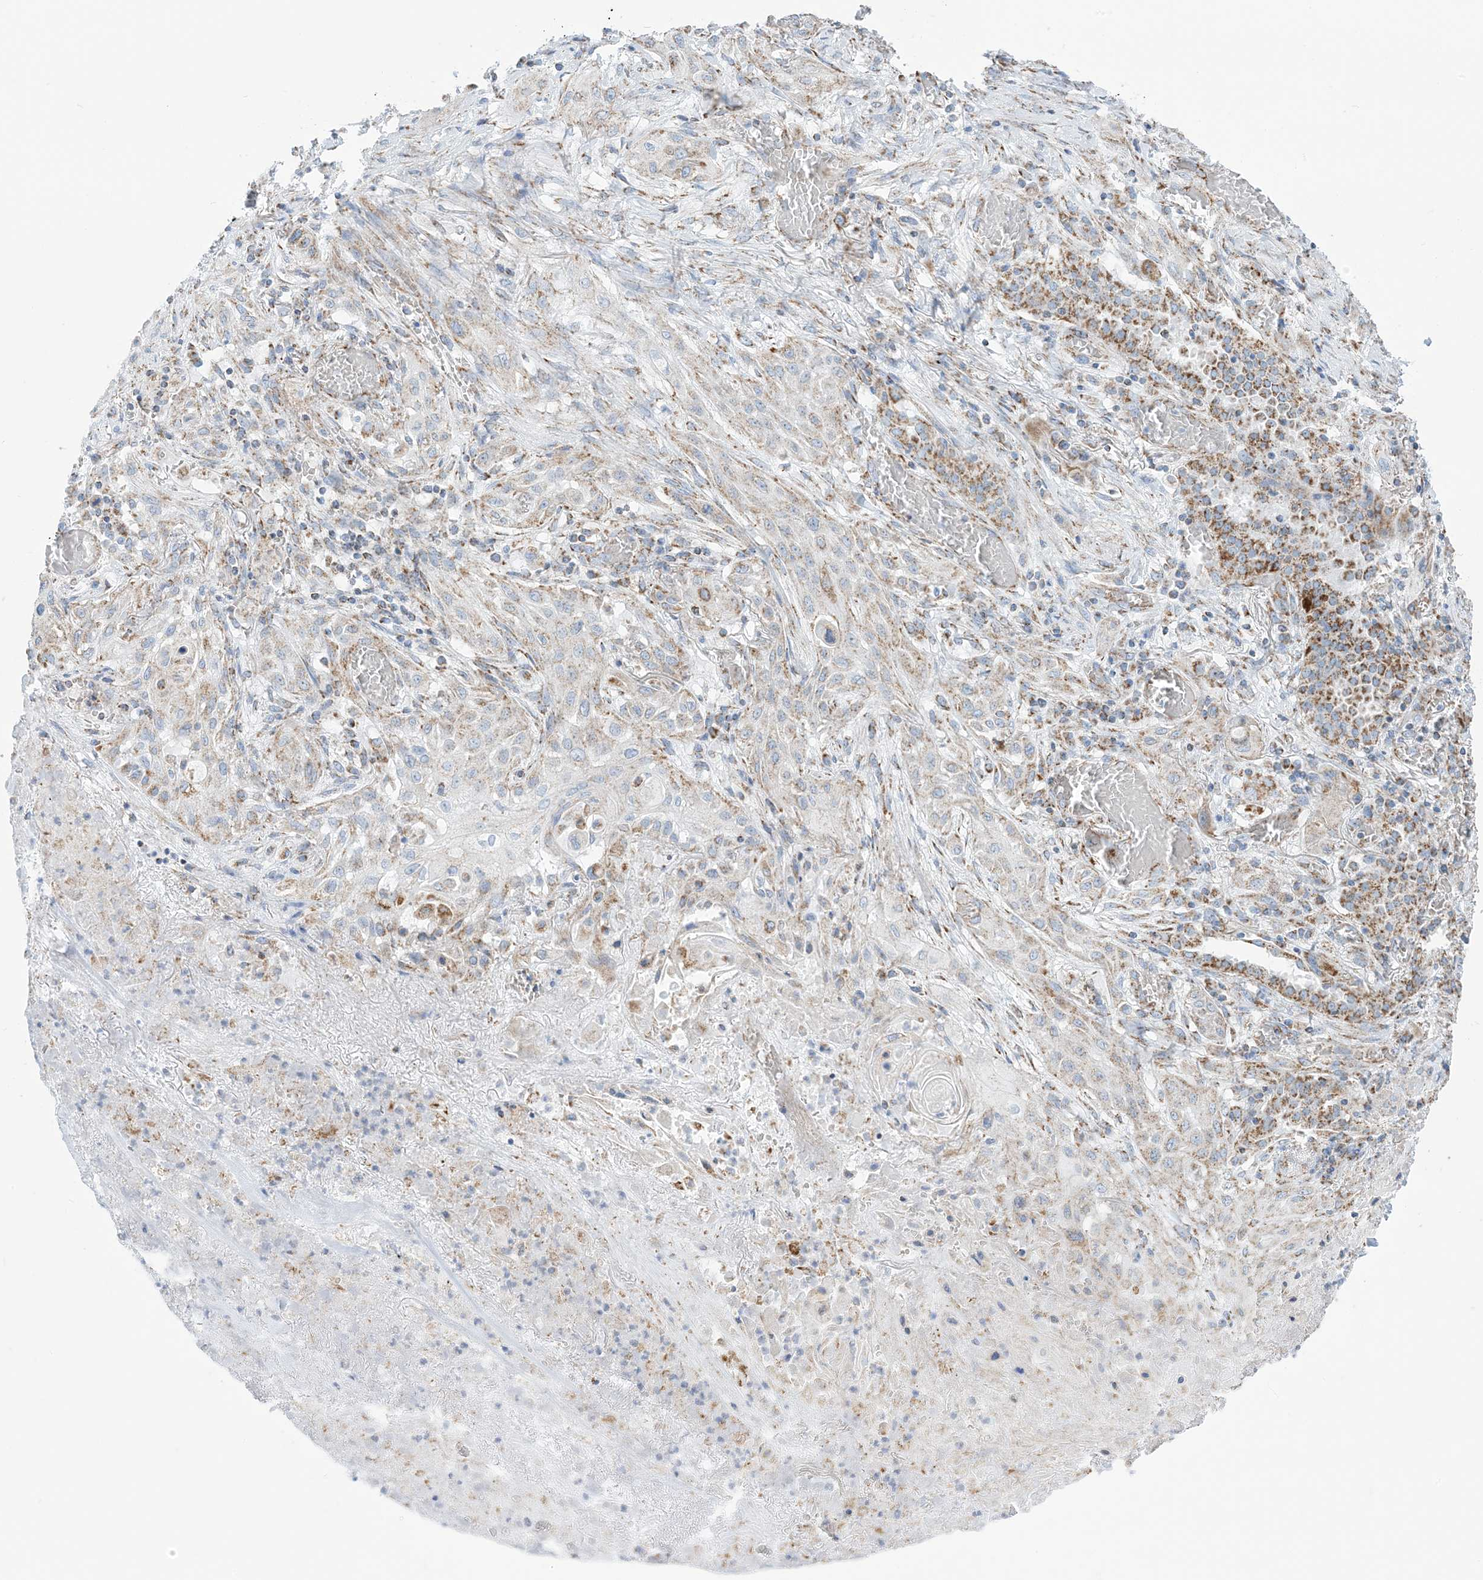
{"staining": {"intensity": "weak", "quantity": "<25%", "location": "cytoplasmic/membranous"}, "tissue": "lung cancer", "cell_type": "Tumor cells", "image_type": "cancer", "snomed": [{"axis": "morphology", "description": "Squamous cell carcinoma, NOS"}, {"axis": "topography", "description": "Lung"}], "caption": "IHC micrograph of neoplastic tissue: human squamous cell carcinoma (lung) stained with DAB (3,3'-diaminobenzidine) reveals no significant protein staining in tumor cells.", "gene": "SAMM50", "patient": {"sex": "female", "age": 47}}